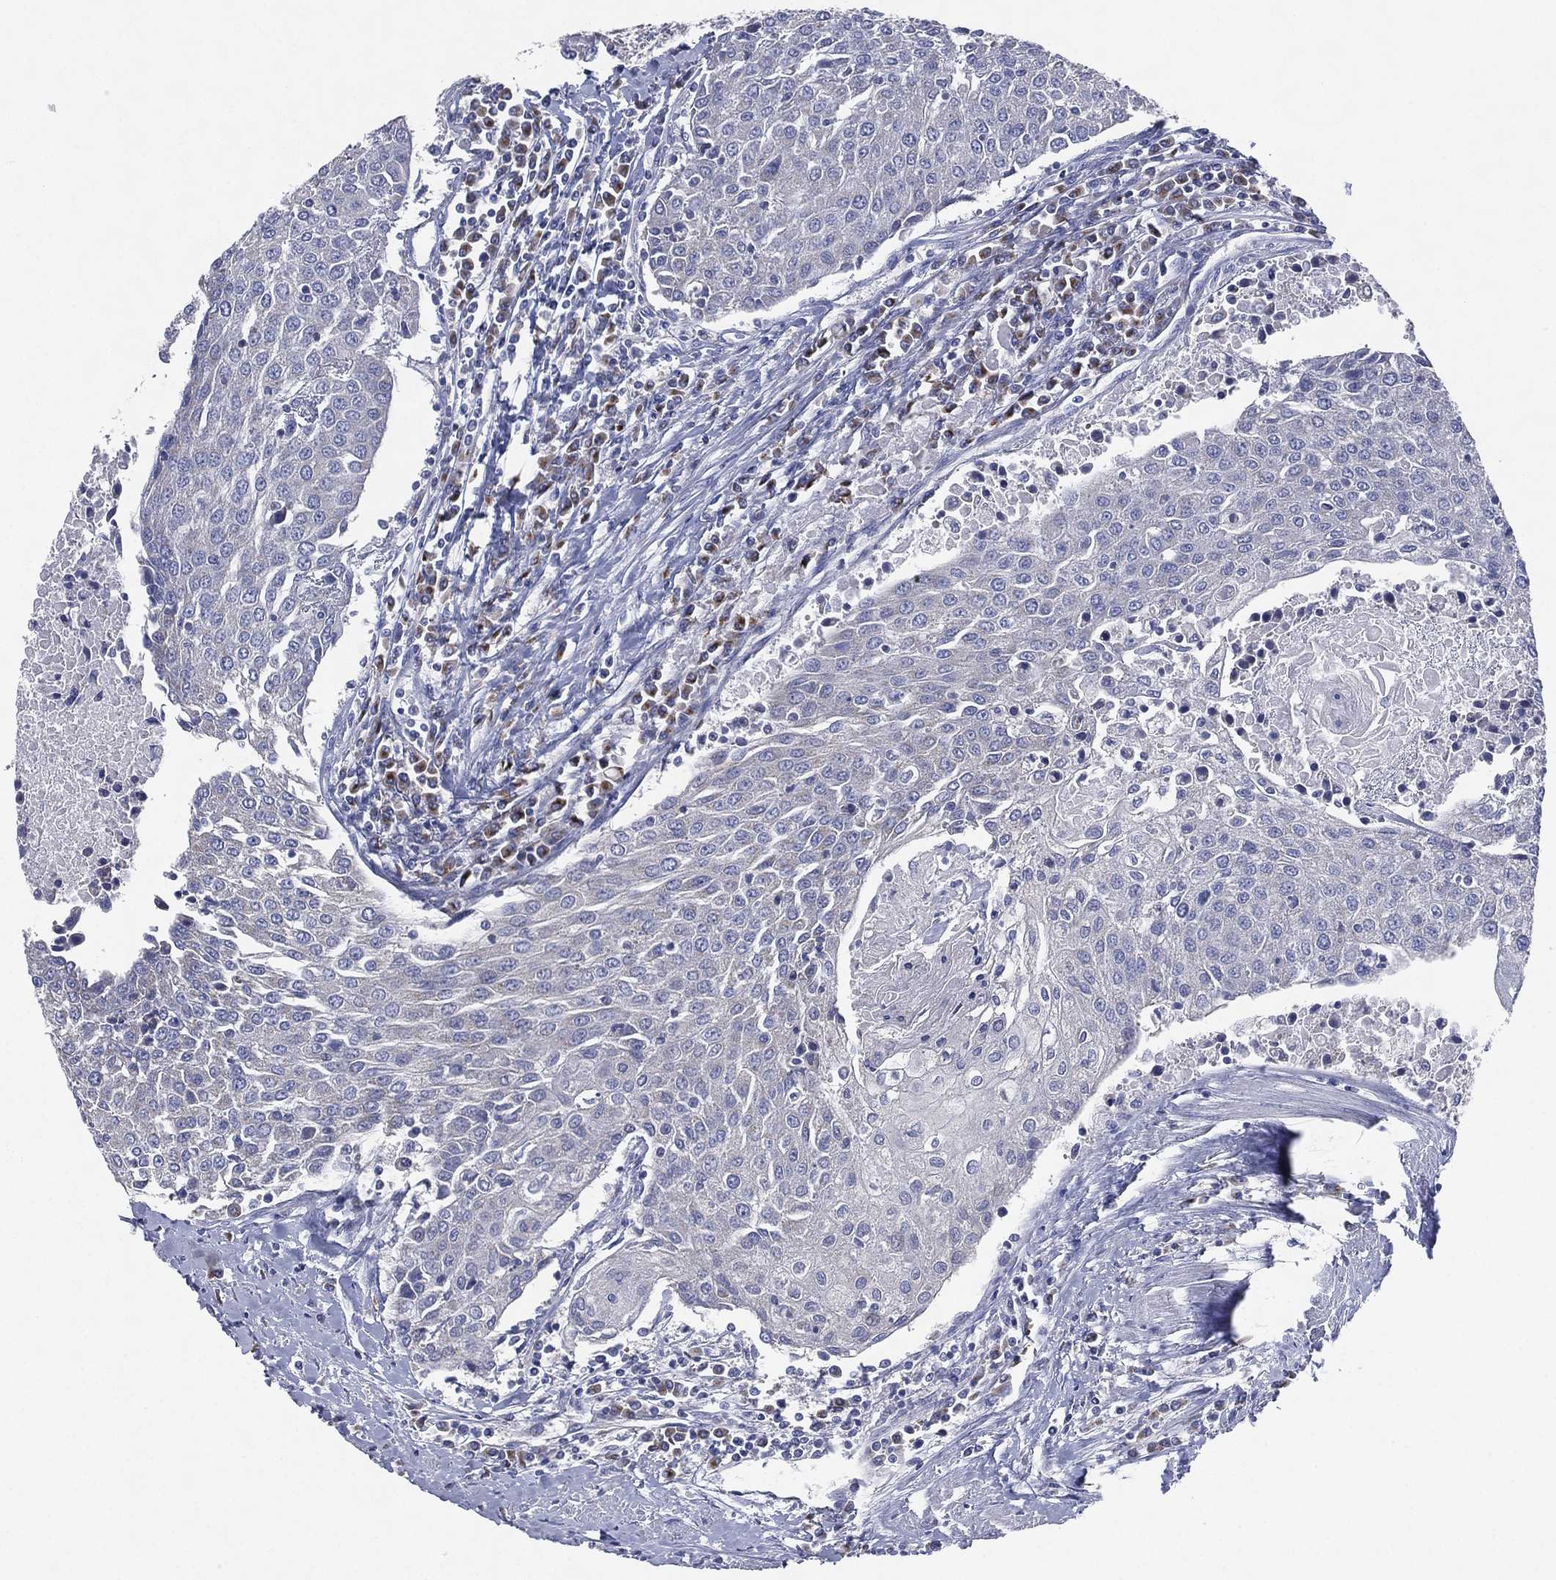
{"staining": {"intensity": "negative", "quantity": "none", "location": "none"}, "tissue": "urothelial cancer", "cell_type": "Tumor cells", "image_type": "cancer", "snomed": [{"axis": "morphology", "description": "Urothelial carcinoma, High grade"}, {"axis": "topography", "description": "Urinary bladder"}], "caption": "High-grade urothelial carcinoma was stained to show a protein in brown. There is no significant staining in tumor cells.", "gene": "ATP8A2", "patient": {"sex": "female", "age": 85}}